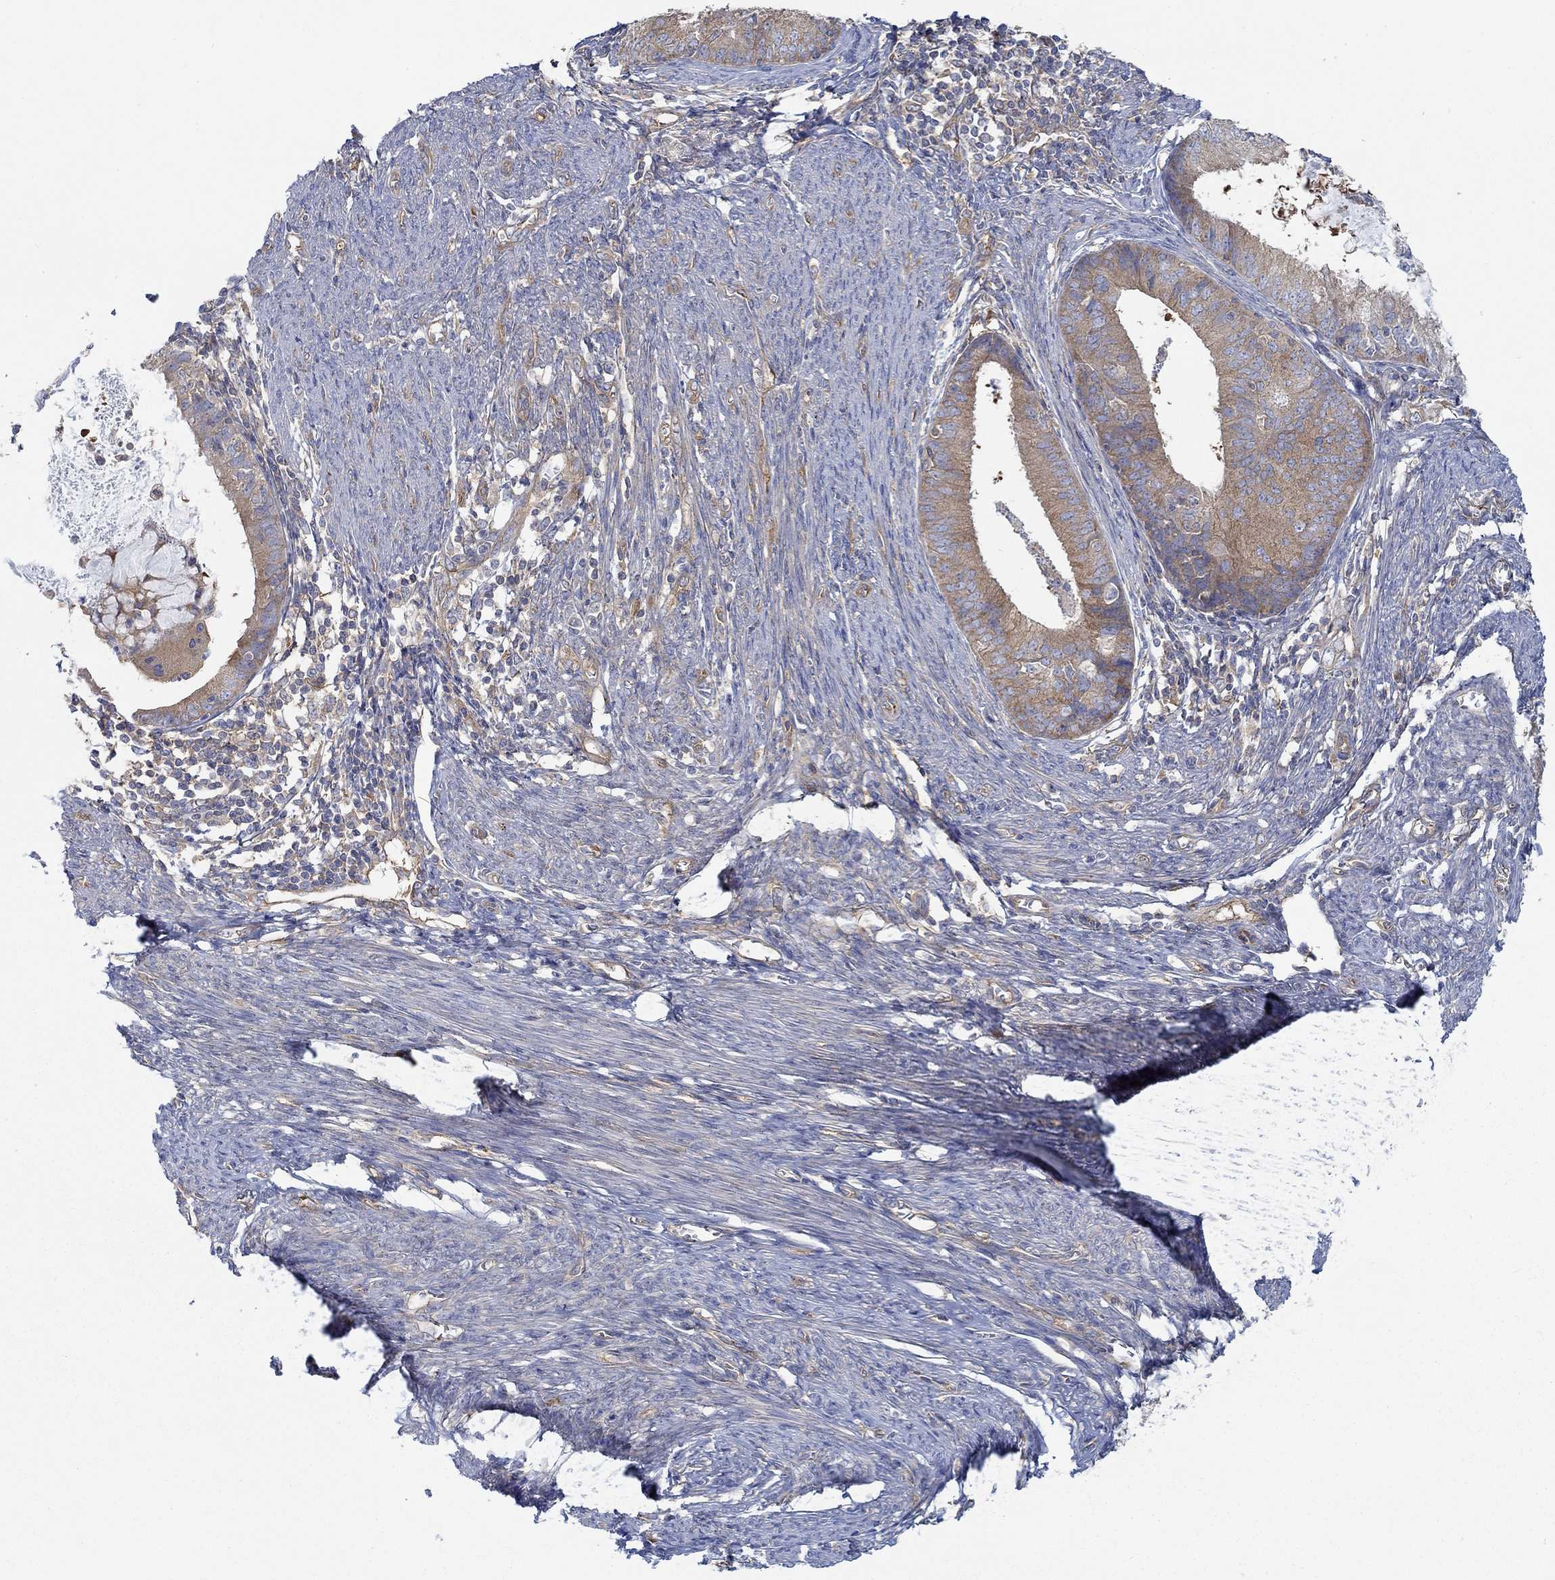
{"staining": {"intensity": "moderate", "quantity": ">75%", "location": "cytoplasmic/membranous"}, "tissue": "endometrial cancer", "cell_type": "Tumor cells", "image_type": "cancer", "snomed": [{"axis": "morphology", "description": "Adenocarcinoma, NOS"}, {"axis": "topography", "description": "Endometrium"}], "caption": "Adenocarcinoma (endometrial) was stained to show a protein in brown. There is medium levels of moderate cytoplasmic/membranous staining in about >75% of tumor cells.", "gene": "SPAG9", "patient": {"sex": "female", "age": 57}}